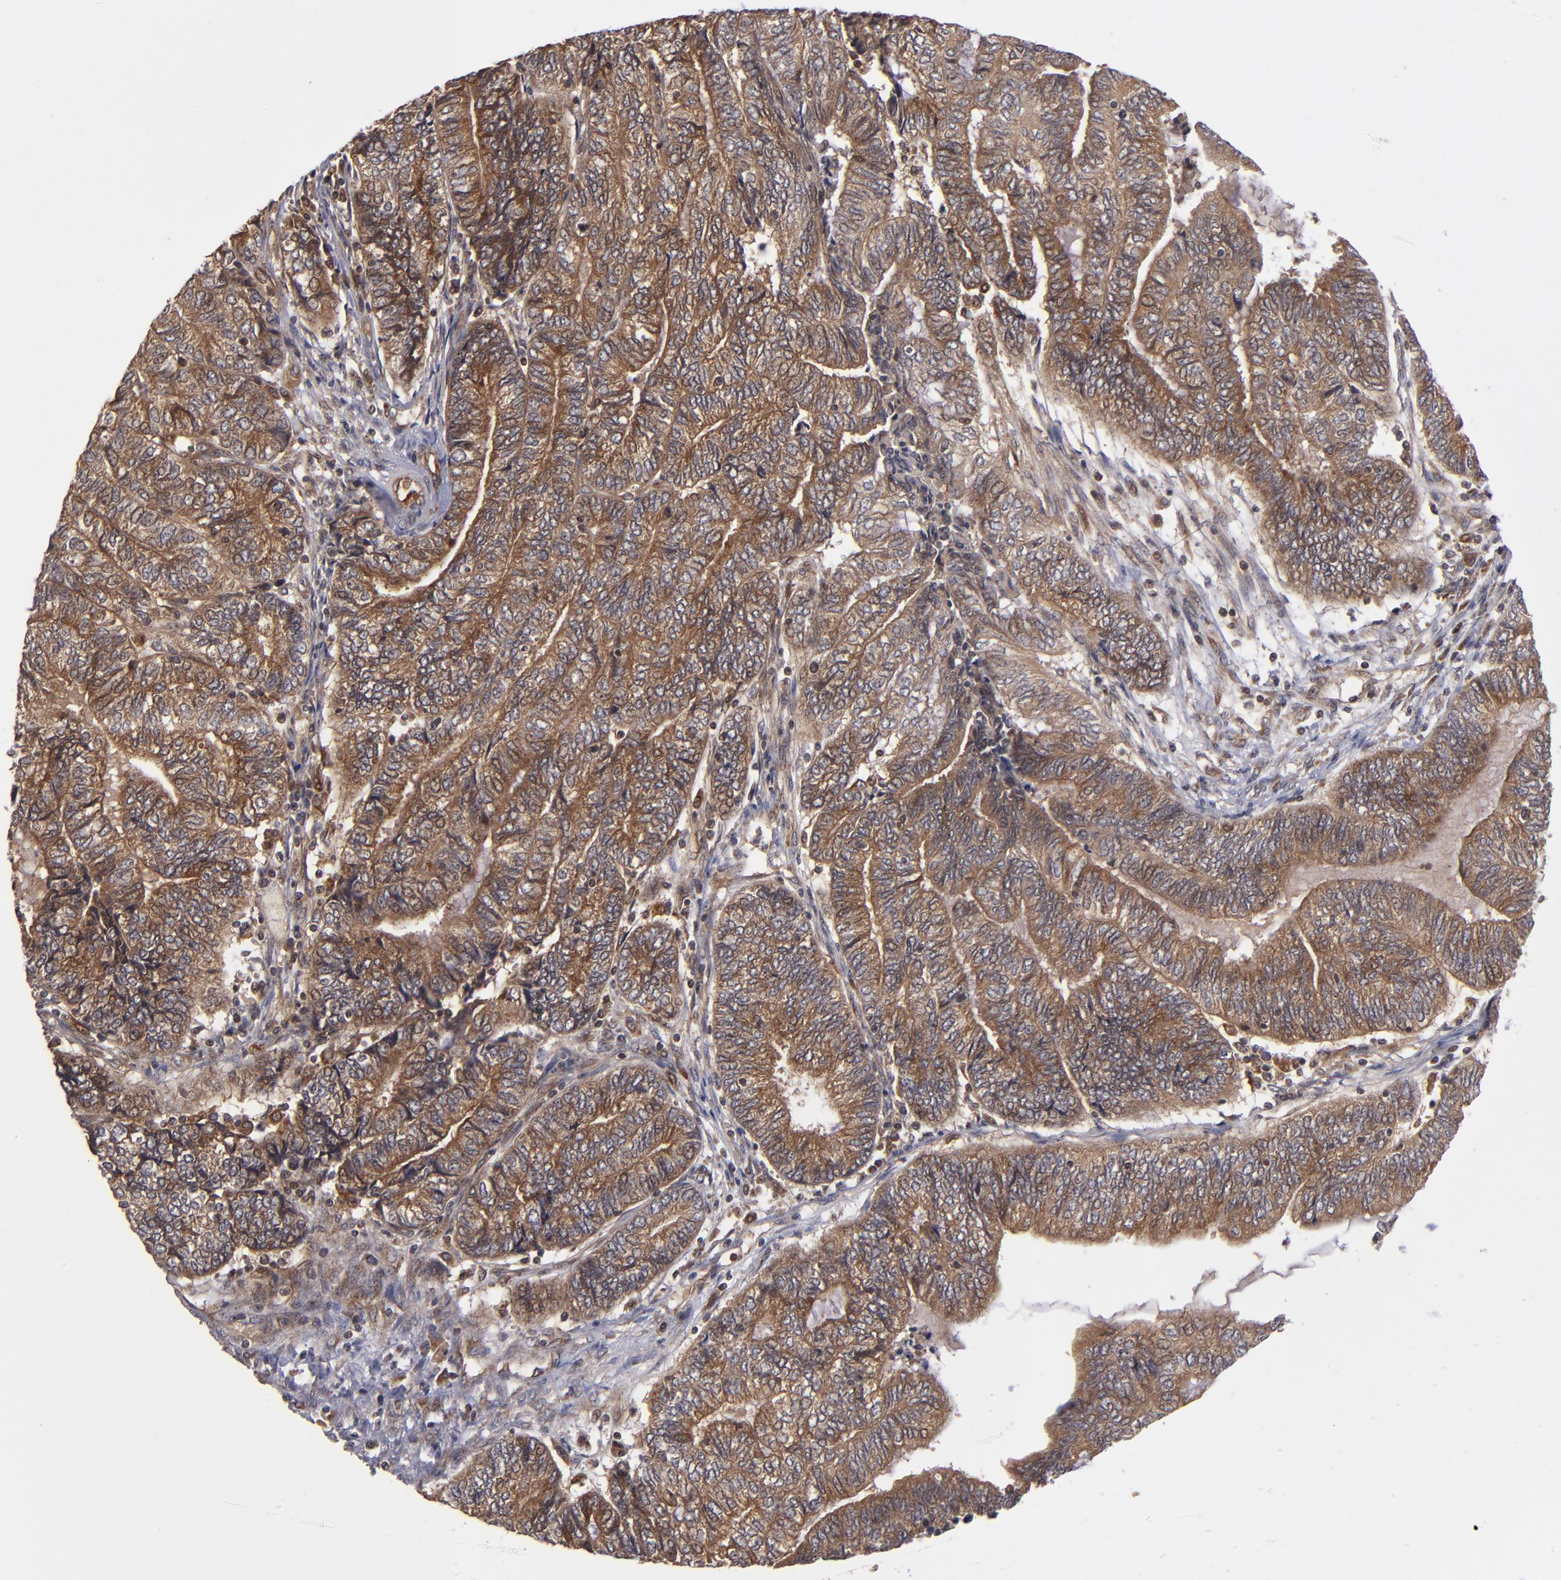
{"staining": {"intensity": "strong", "quantity": ">75%", "location": "cytoplasmic/membranous"}, "tissue": "endometrial cancer", "cell_type": "Tumor cells", "image_type": "cancer", "snomed": [{"axis": "morphology", "description": "Adenocarcinoma, NOS"}, {"axis": "topography", "description": "Uterus"}, {"axis": "topography", "description": "Endometrium"}], "caption": "About >75% of tumor cells in human endometrial adenocarcinoma demonstrate strong cytoplasmic/membranous protein positivity as visualized by brown immunohistochemical staining.", "gene": "BDKRB1", "patient": {"sex": "female", "age": 70}}